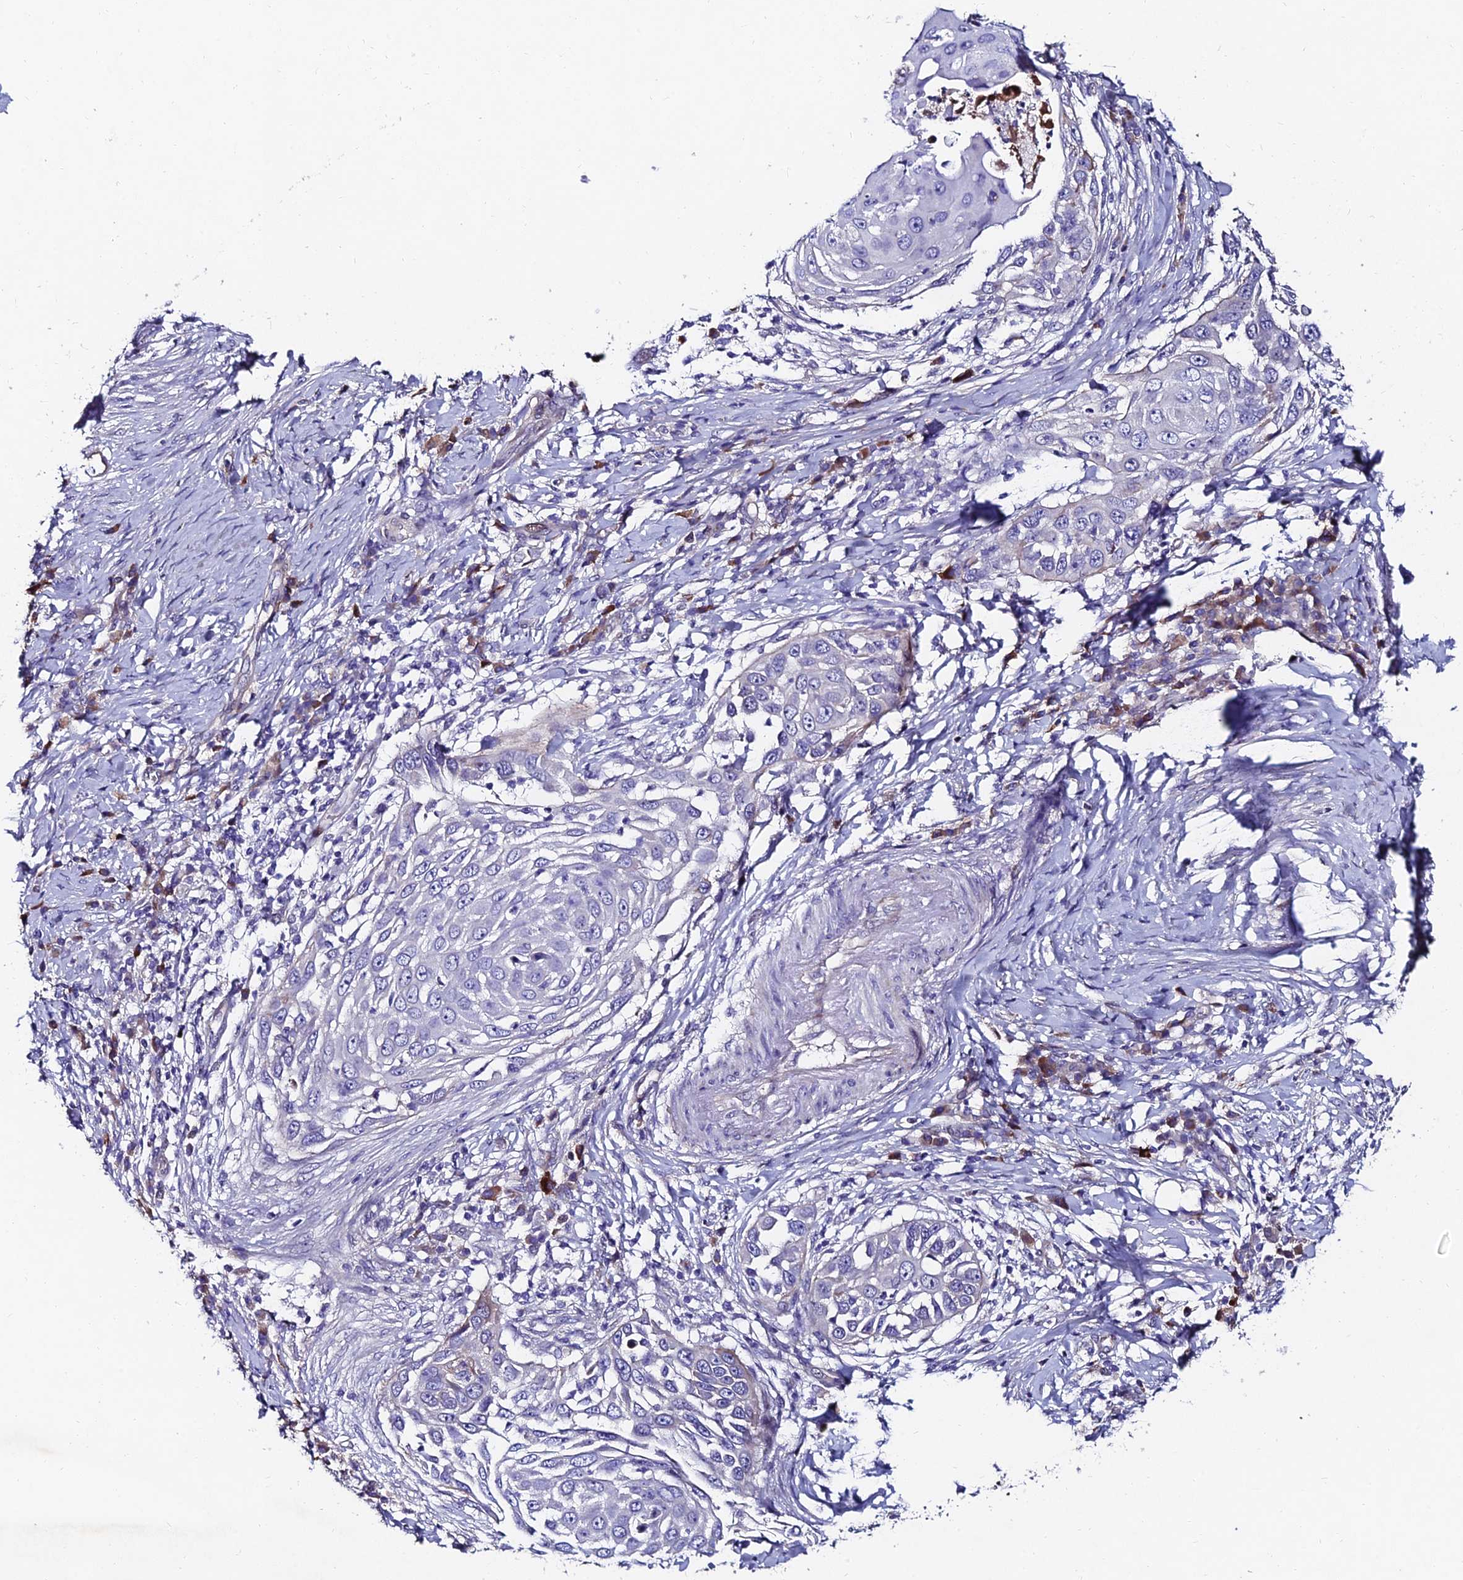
{"staining": {"intensity": "negative", "quantity": "none", "location": "none"}, "tissue": "skin cancer", "cell_type": "Tumor cells", "image_type": "cancer", "snomed": [{"axis": "morphology", "description": "Squamous cell carcinoma, NOS"}, {"axis": "topography", "description": "Skin"}], "caption": "Immunohistochemistry (IHC) of squamous cell carcinoma (skin) reveals no expression in tumor cells.", "gene": "TRIM24", "patient": {"sex": "female", "age": 44}}